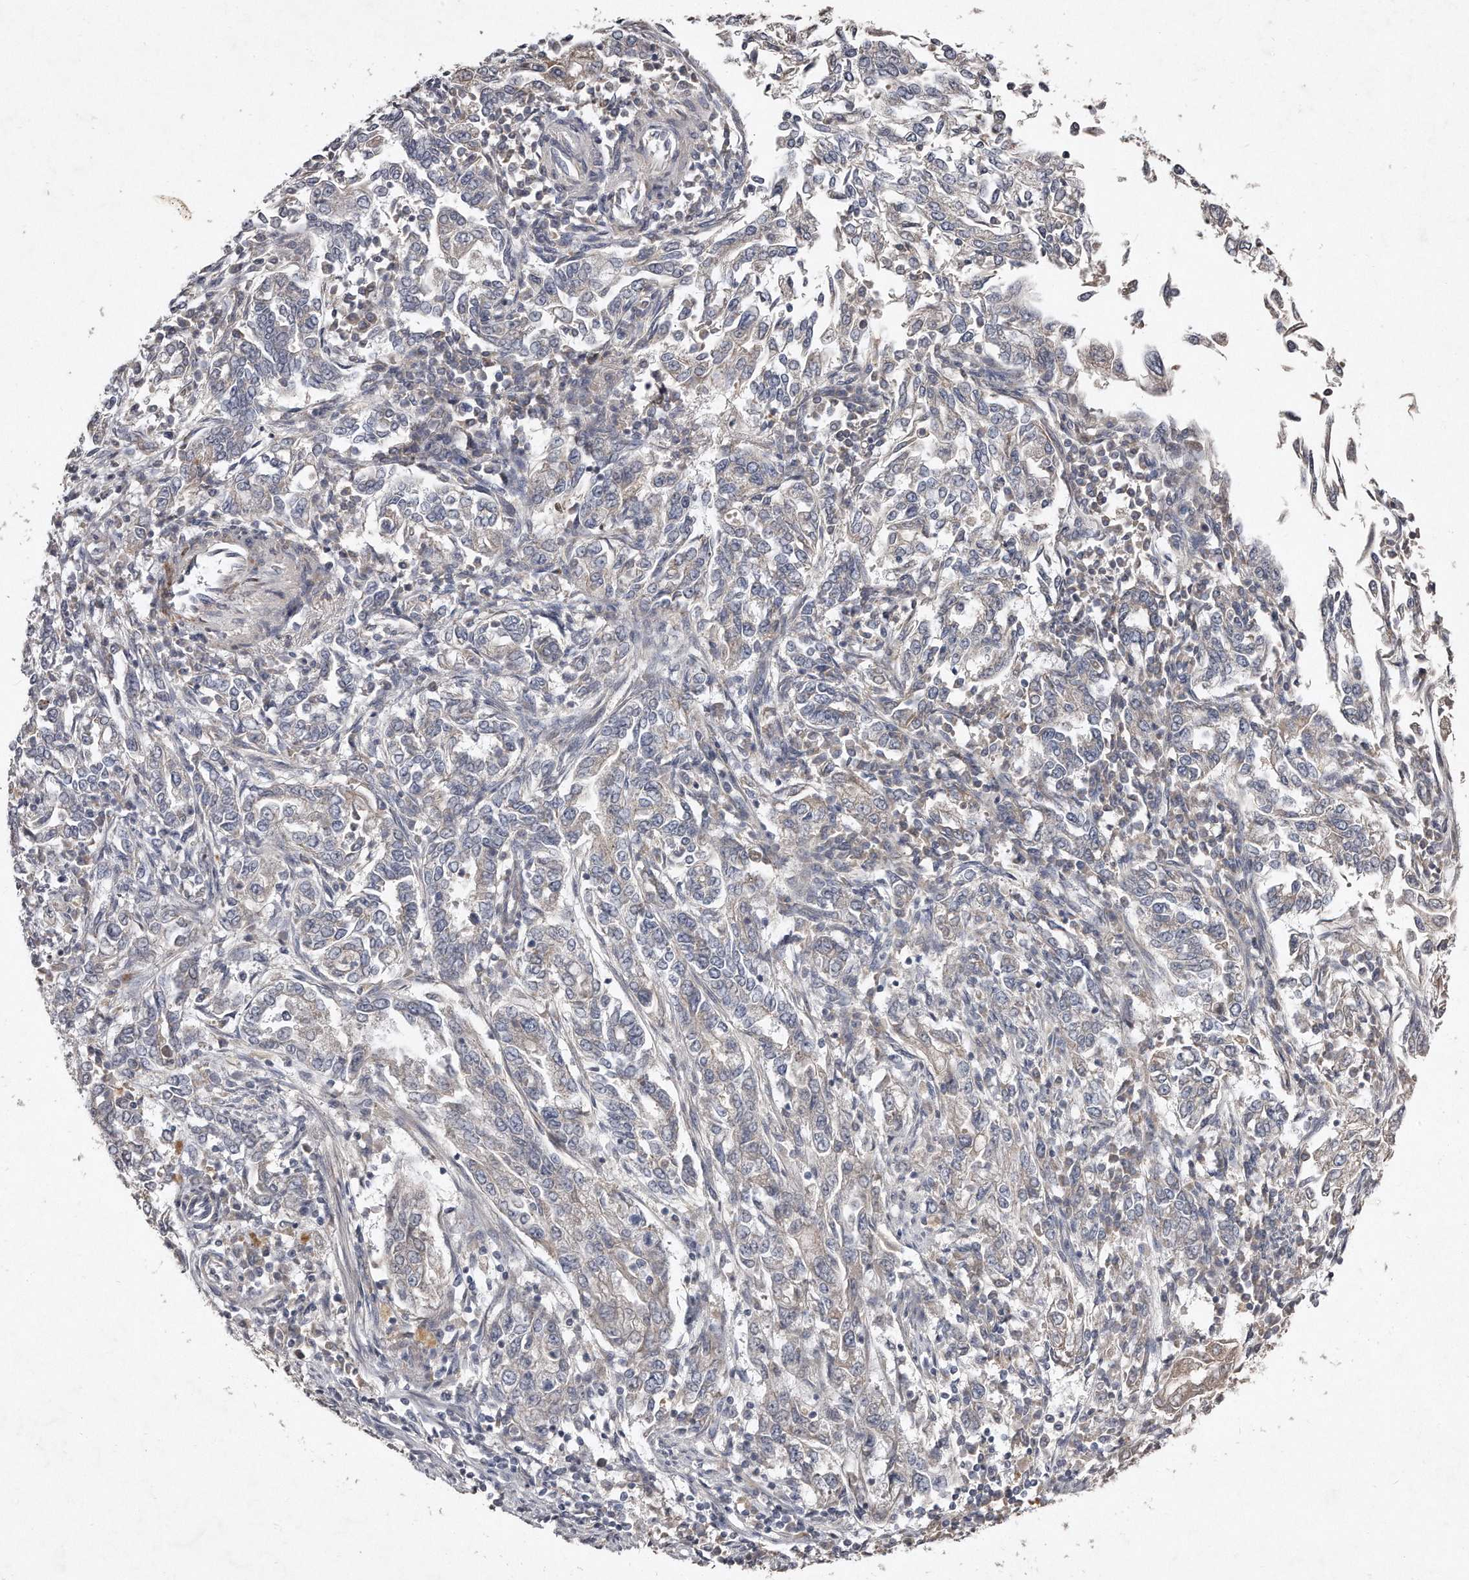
{"staining": {"intensity": "negative", "quantity": "none", "location": "none"}, "tissue": "endometrial cancer", "cell_type": "Tumor cells", "image_type": "cancer", "snomed": [{"axis": "morphology", "description": "Adenocarcinoma, NOS"}, {"axis": "topography", "description": "Endometrium"}], "caption": "Endometrial adenocarcinoma was stained to show a protein in brown. There is no significant positivity in tumor cells.", "gene": "TECR", "patient": {"sex": "female", "age": 49}}